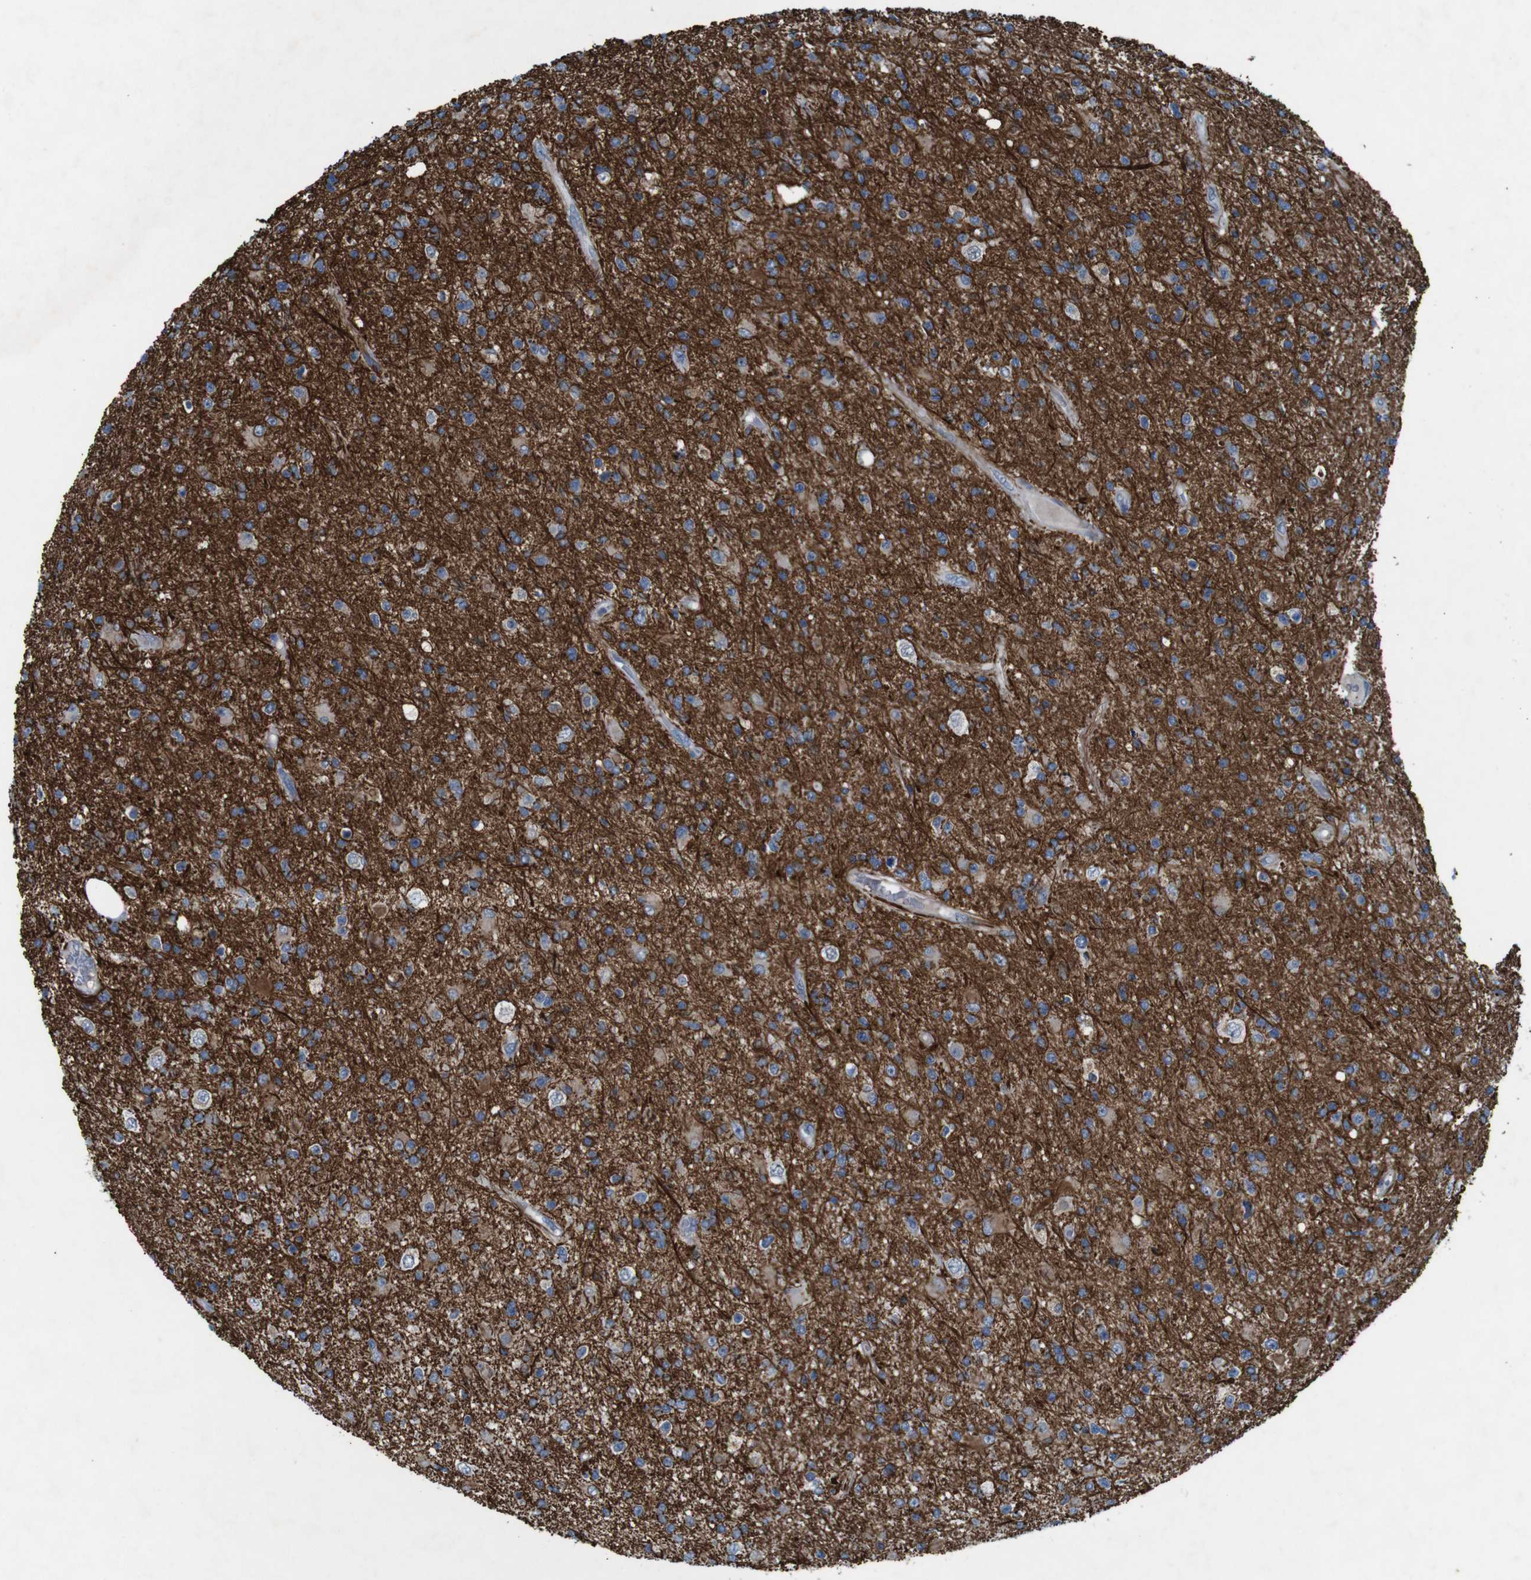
{"staining": {"intensity": "negative", "quantity": "none", "location": "none"}, "tissue": "glioma", "cell_type": "Tumor cells", "image_type": "cancer", "snomed": [{"axis": "morphology", "description": "Glioma, malignant, High grade"}, {"axis": "topography", "description": "Brain"}], "caption": "This photomicrograph is of malignant high-grade glioma stained with IHC to label a protein in brown with the nuclei are counter-stained blue. There is no staining in tumor cells.", "gene": "MOGAT3", "patient": {"sex": "male", "age": 33}}